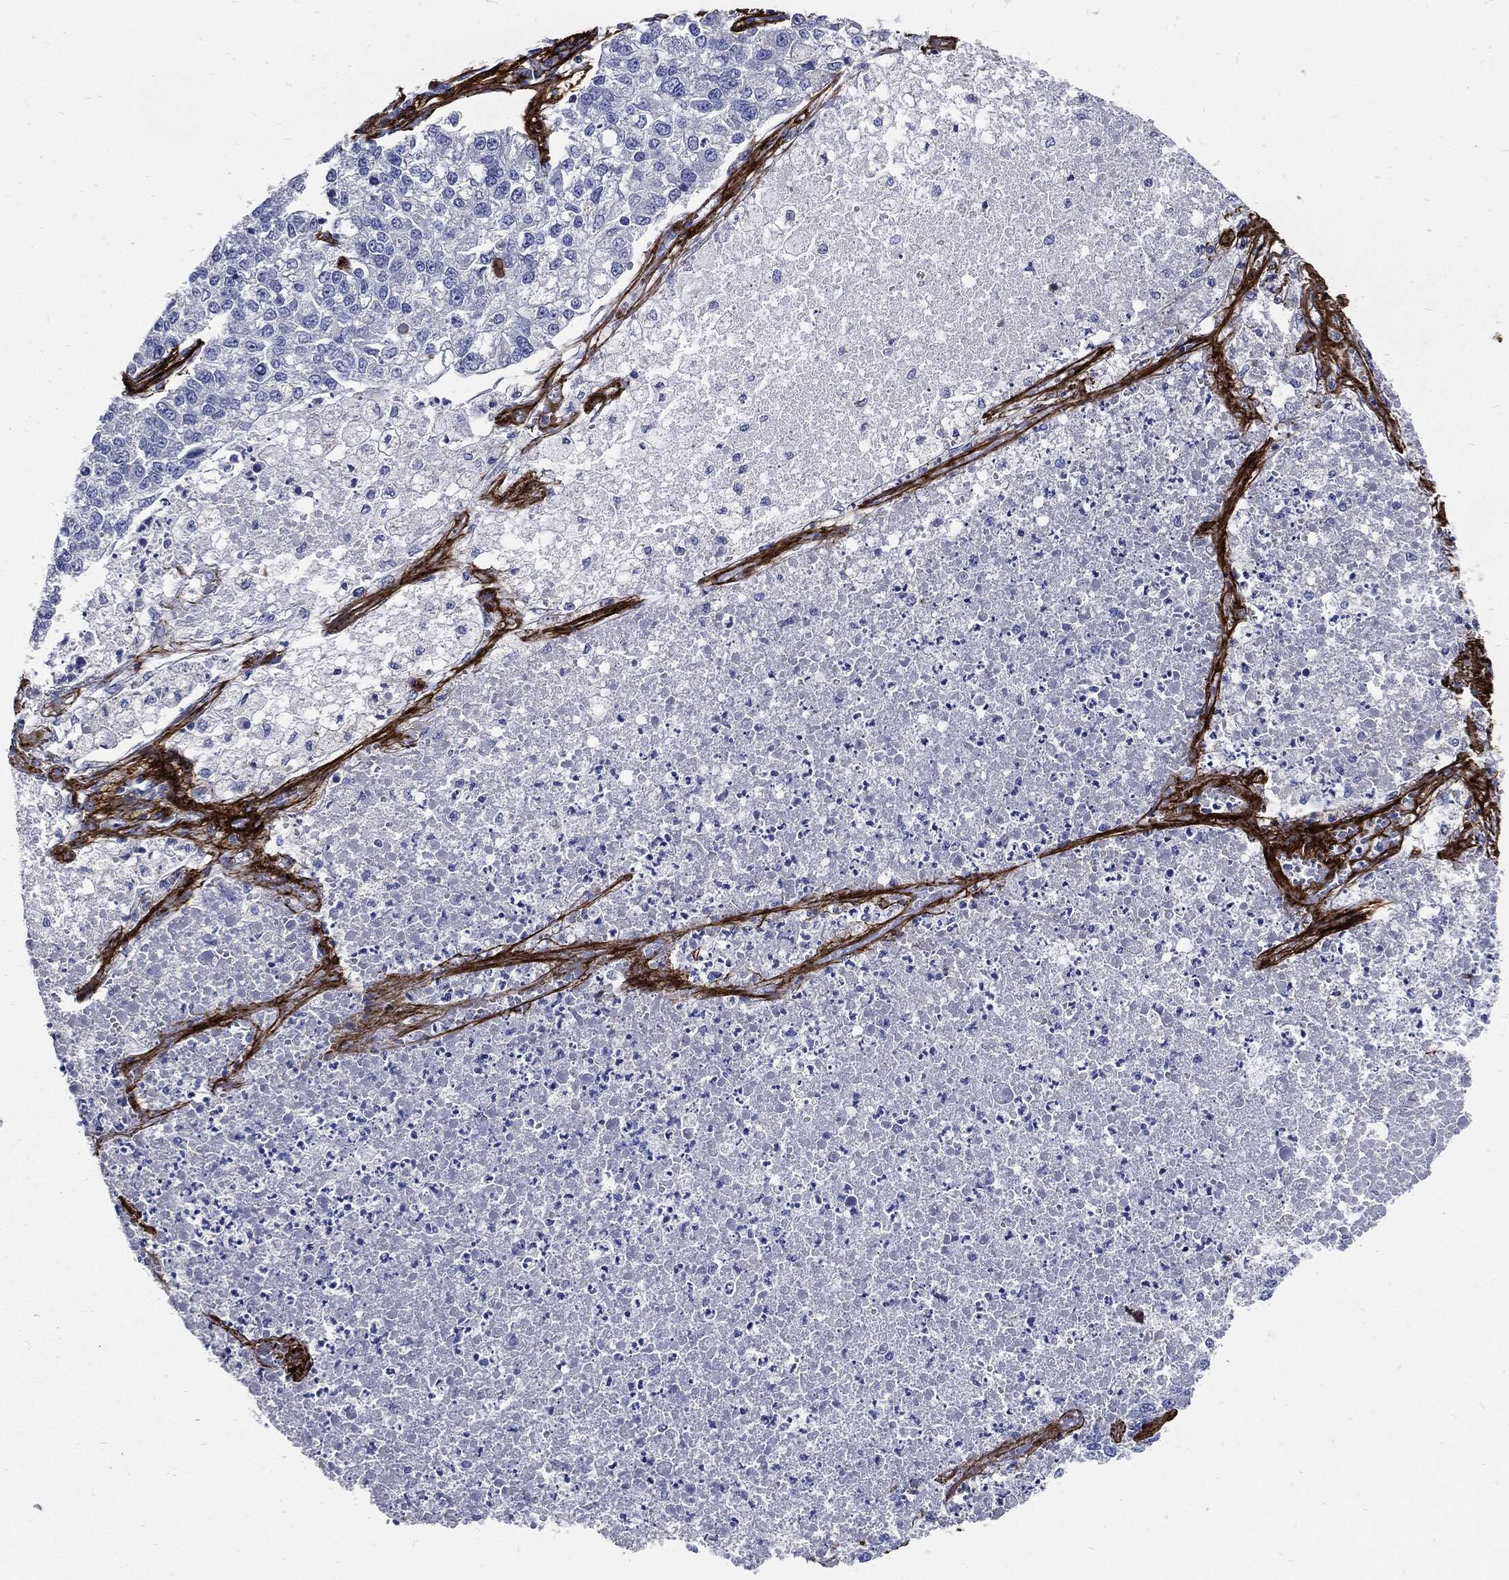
{"staining": {"intensity": "negative", "quantity": "none", "location": "none"}, "tissue": "lung cancer", "cell_type": "Tumor cells", "image_type": "cancer", "snomed": [{"axis": "morphology", "description": "Adenocarcinoma, NOS"}, {"axis": "topography", "description": "Lung"}], "caption": "A photomicrograph of lung cancer stained for a protein exhibits no brown staining in tumor cells. (Brightfield microscopy of DAB immunohistochemistry (IHC) at high magnification).", "gene": "FBN1", "patient": {"sex": "male", "age": 49}}